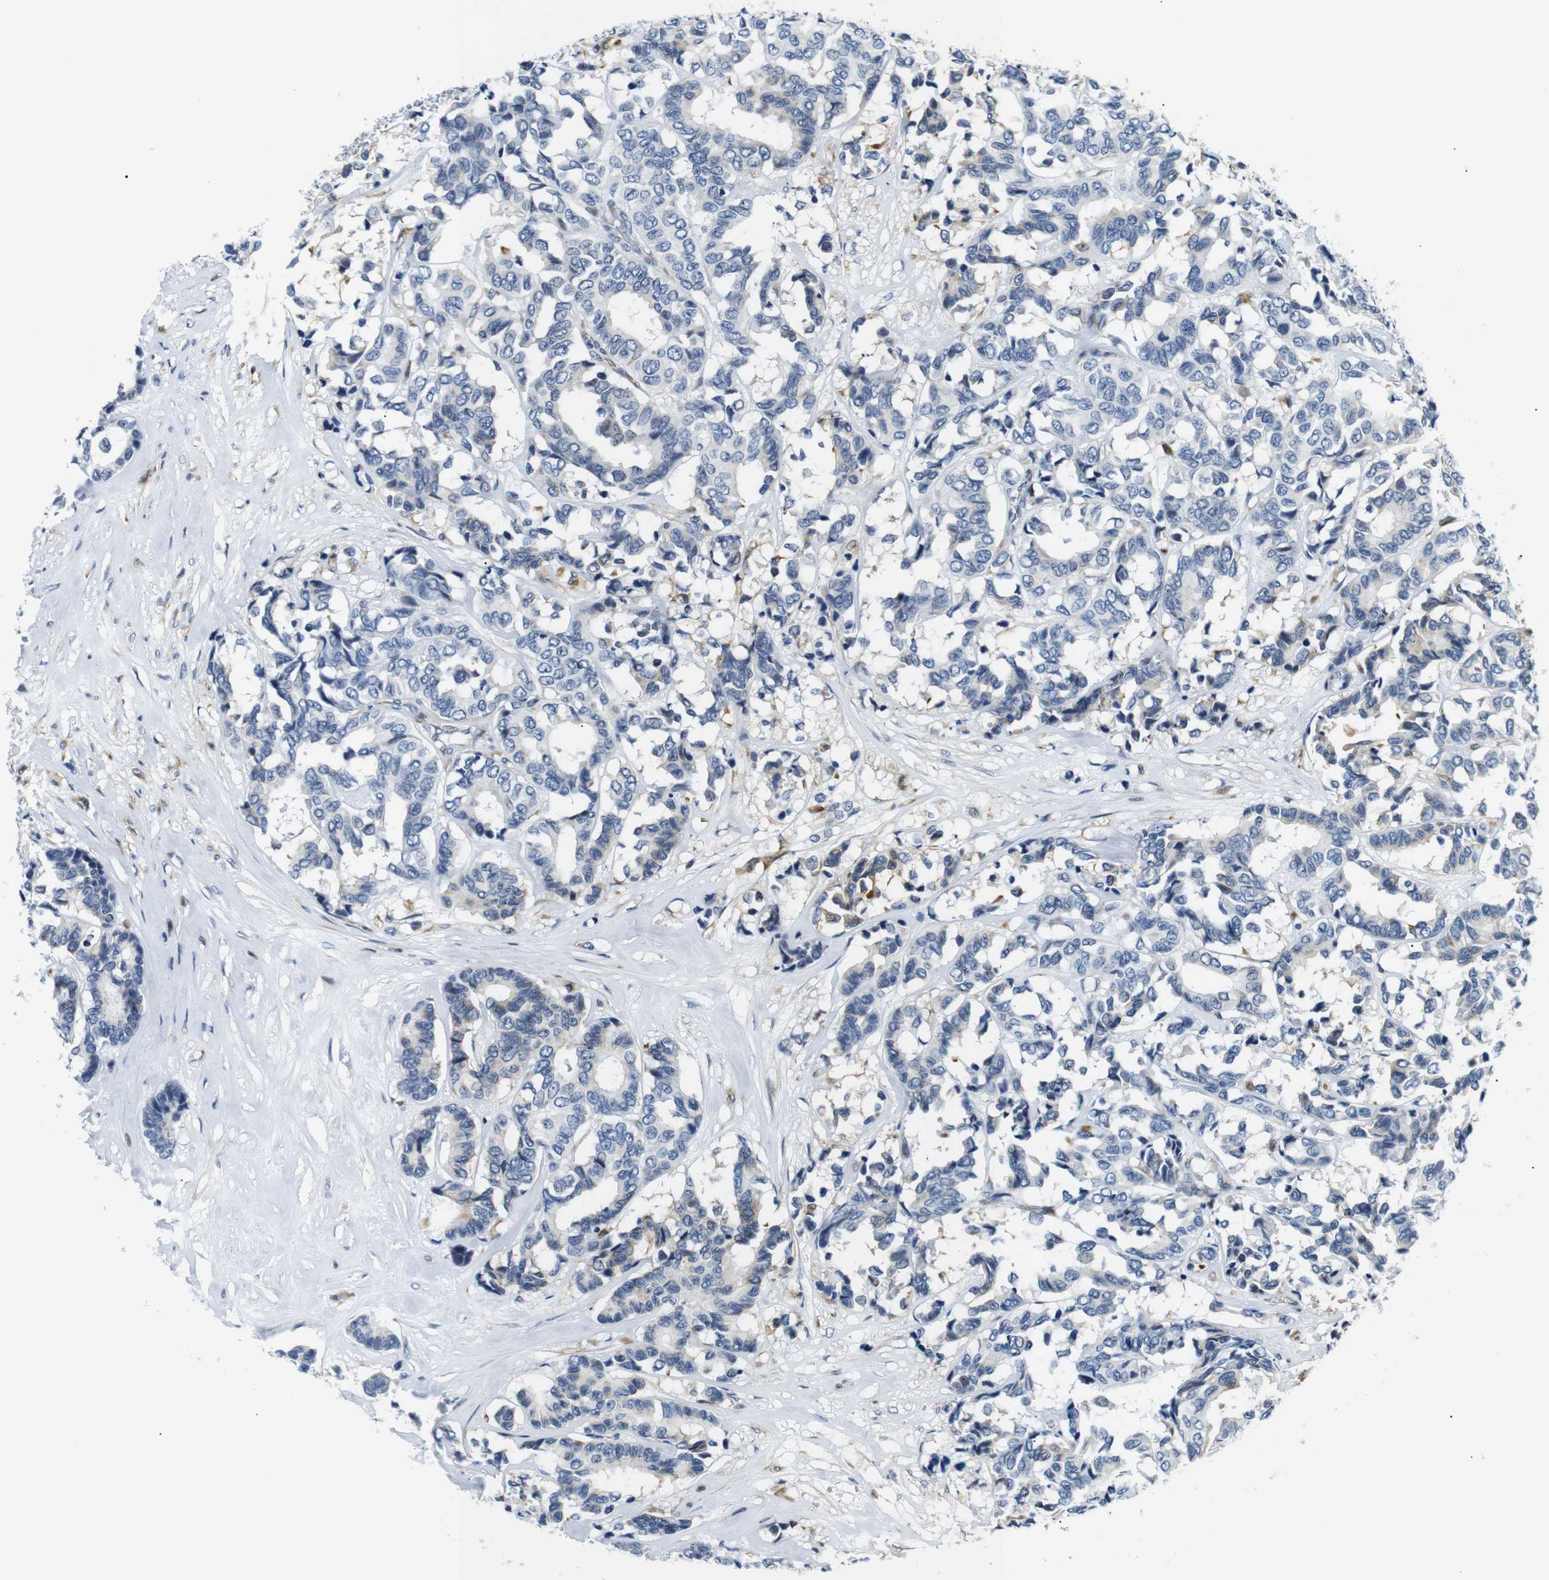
{"staining": {"intensity": "negative", "quantity": "none", "location": "none"}, "tissue": "breast cancer", "cell_type": "Tumor cells", "image_type": "cancer", "snomed": [{"axis": "morphology", "description": "Duct carcinoma"}, {"axis": "topography", "description": "Breast"}], "caption": "This is an immunohistochemistry (IHC) image of invasive ductal carcinoma (breast). There is no positivity in tumor cells.", "gene": "TAFA1", "patient": {"sex": "female", "age": 87}}